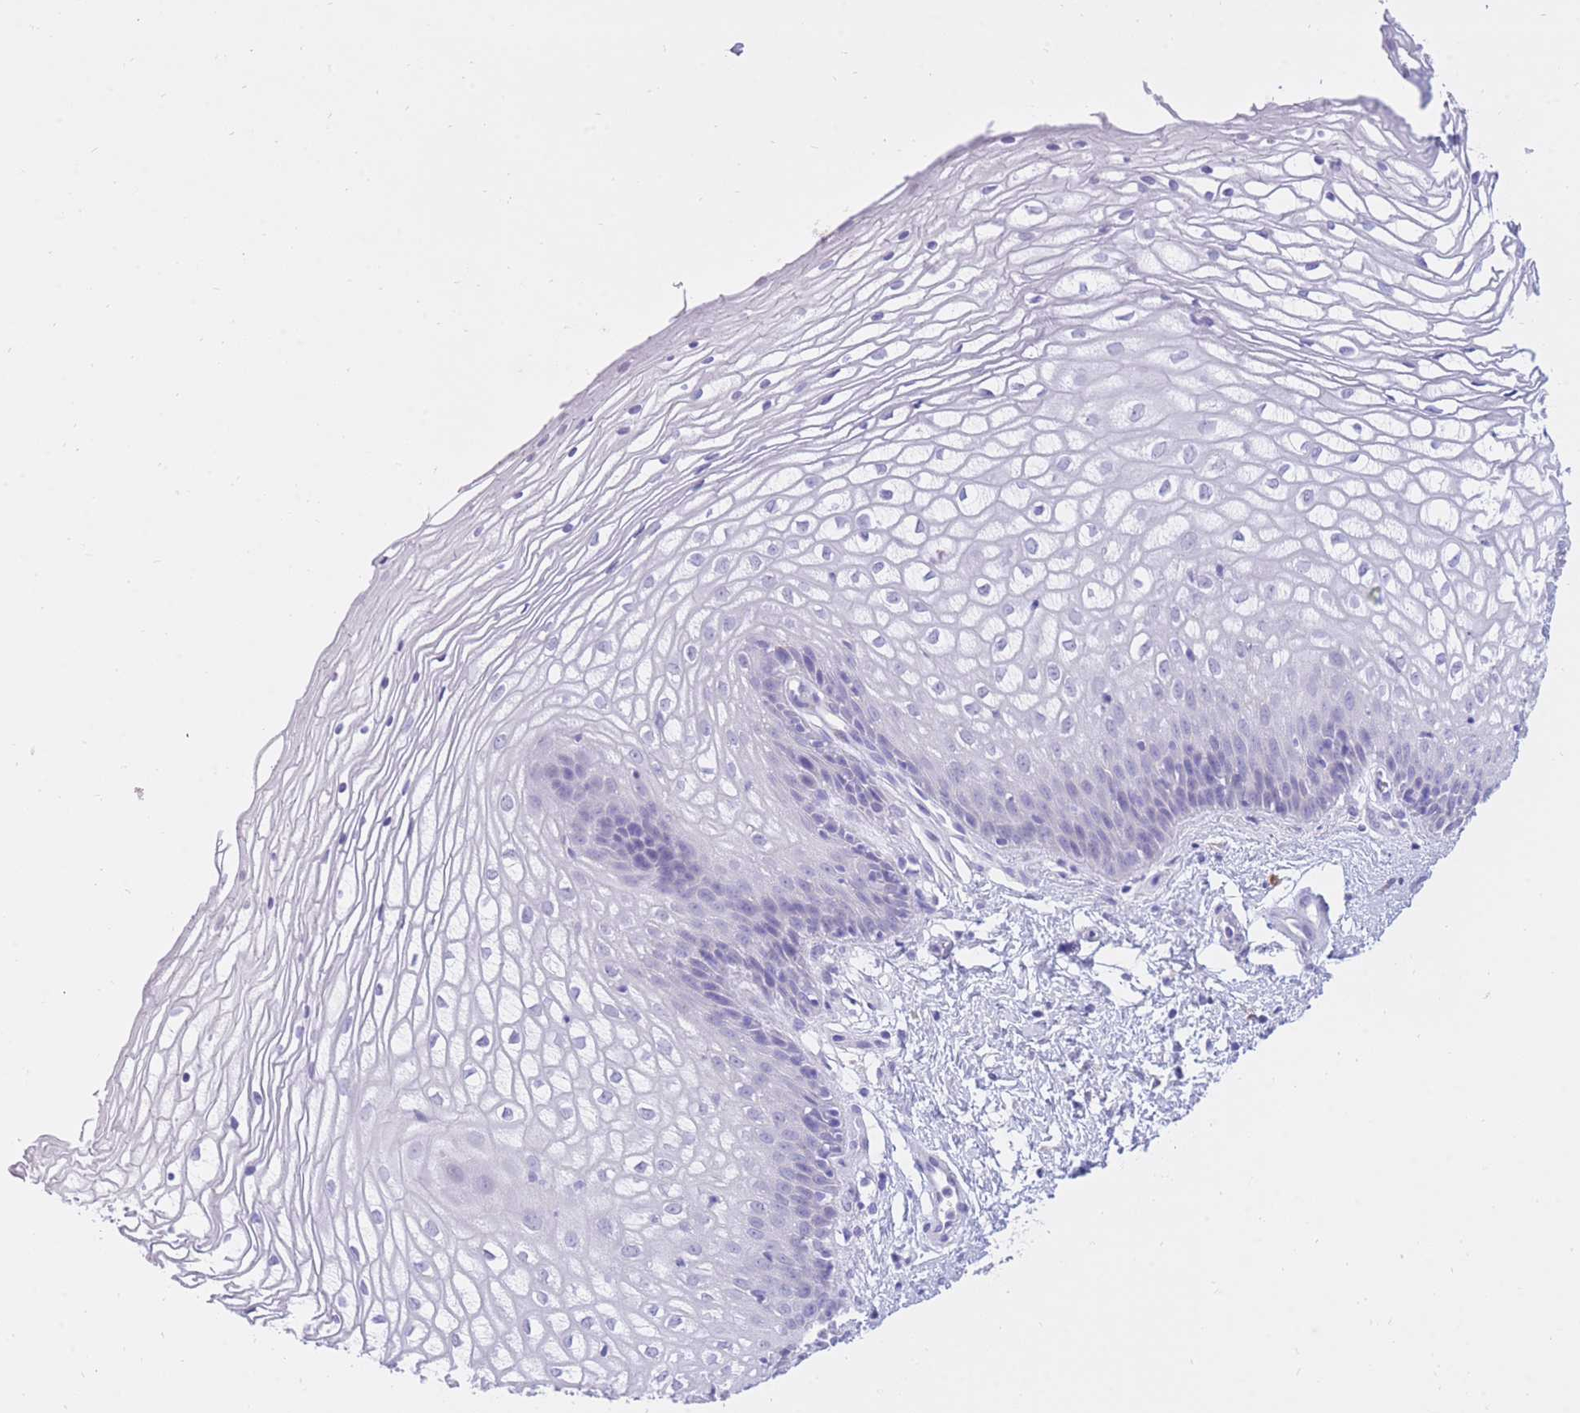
{"staining": {"intensity": "negative", "quantity": "none", "location": "none"}, "tissue": "vagina", "cell_type": "Squamous epithelial cells", "image_type": "normal", "snomed": [{"axis": "morphology", "description": "Normal tissue, NOS"}, {"axis": "topography", "description": "Vagina"}], "caption": "High power microscopy micrograph of an immunohistochemistry (IHC) photomicrograph of benign vagina, revealing no significant staining in squamous epithelial cells. Nuclei are stained in blue.", "gene": "SSUH2", "patient": {"sex": "female", "age": 34}}